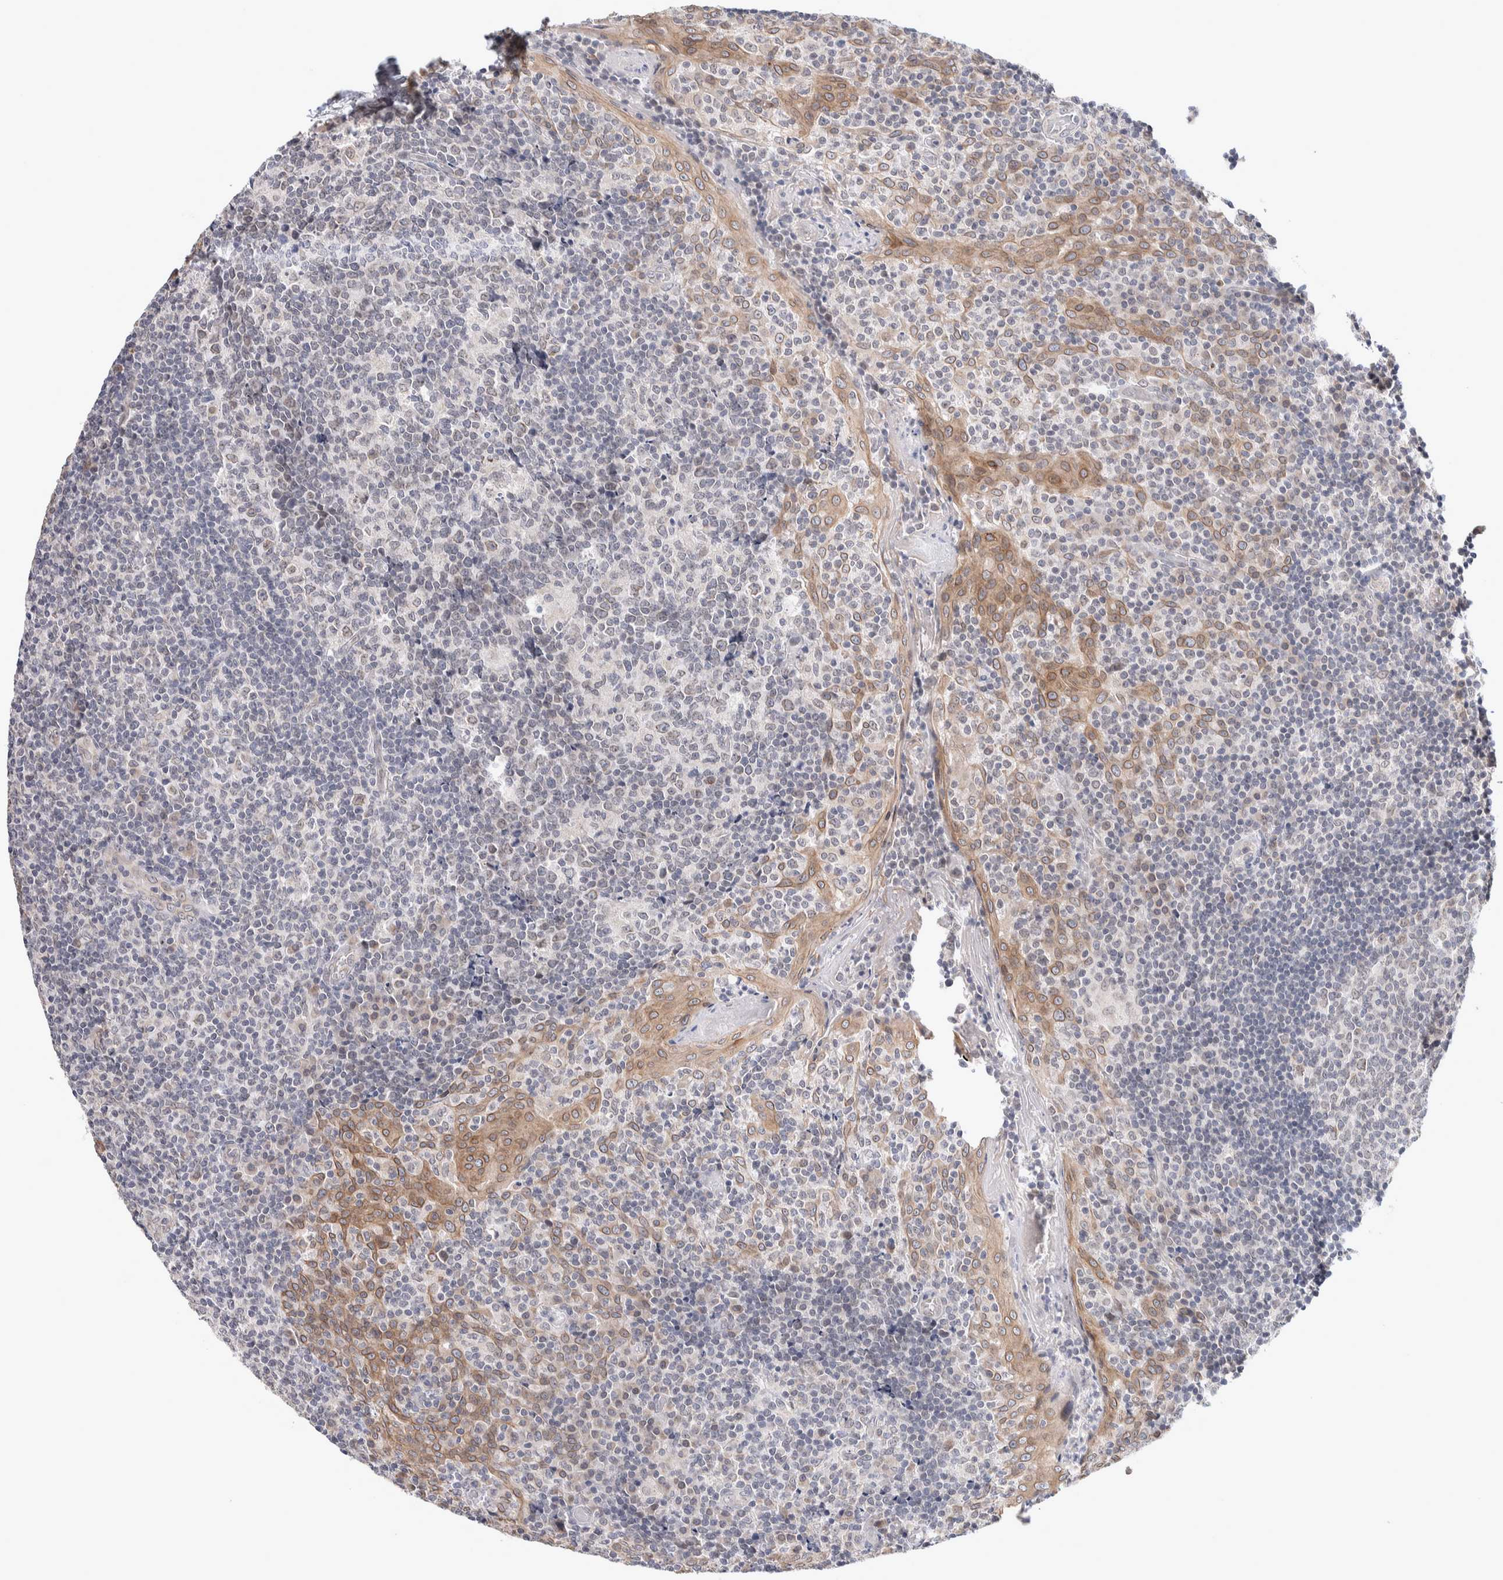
{"staining": {"intensity": "weak", "quantity": "<25%", "location": "cytoplasmic/membranous,nuclear"}, "tissue": "tonsil", "cell_type": "Germinal center cells", "image_type": "normal", "snomed": [{"axis": "morphology", "description": "Normal tissue, NOS"}, {"axis": "topography", "description": "Tonsil"}], "caption": "IHC of normal tonsil reveals no positivity in germinal center cells.", "gene": "CRAT", "patient": {"sex": "female", "age": 19}}